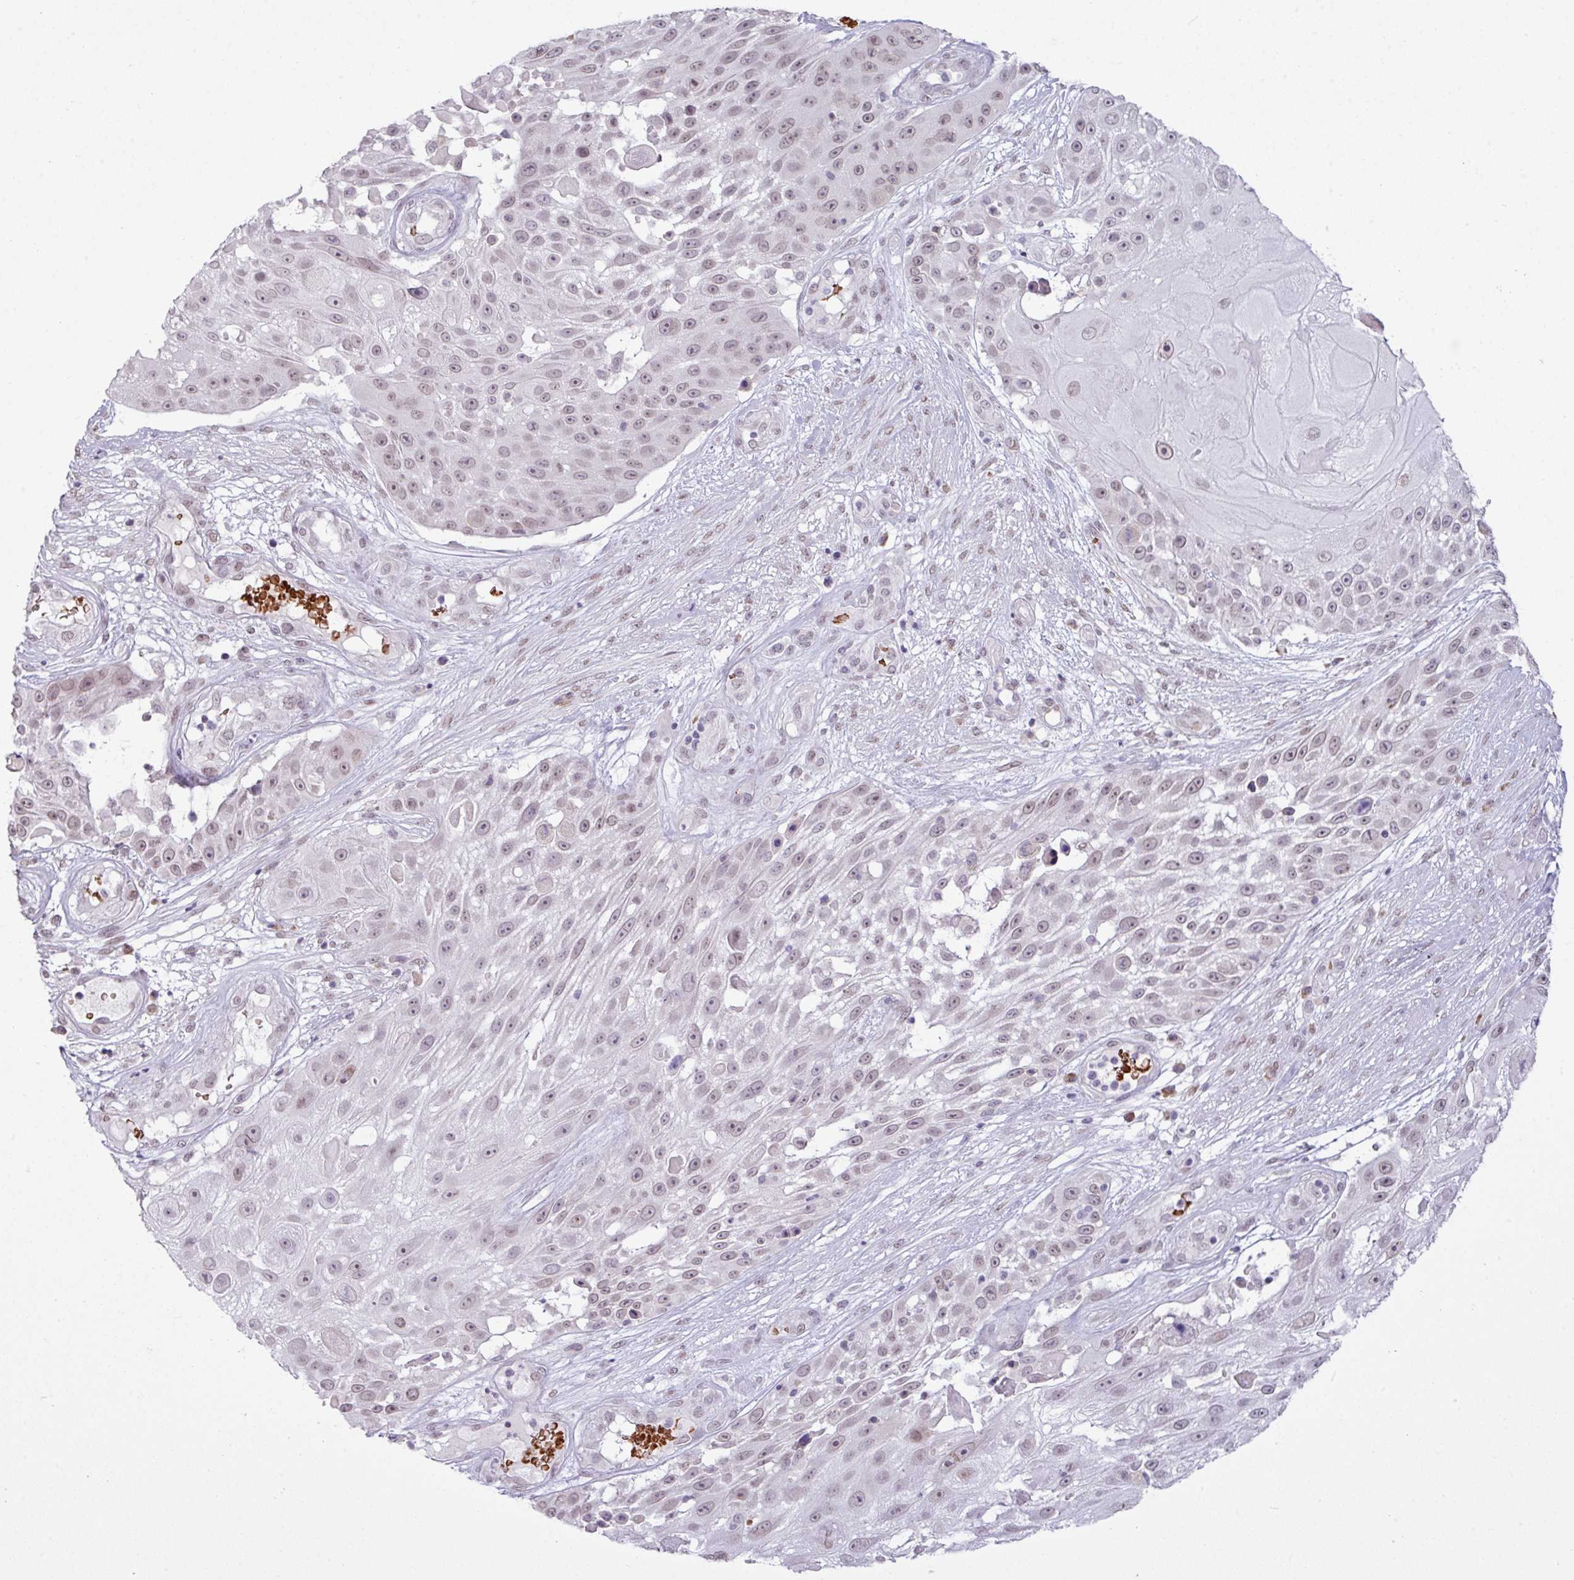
{"staining": {"intensity": "weak", "quantity": ">75%", "location": "nuclear"}, "tissue": "skin cancer", "cell_type": "Tumor cells", "image_type": "cancer", "snomed": [{"axis": "morphology", "description": "Squamous cell carcinoma, NOS"}, {"axis": "topography", "description": "Skin"}], "caption": "About >75% of tumor cells in human skin cancer (squamous cell carcinoma) show weak nuclear protein staining as visualized by brown immunohistochemical staining.", "gene": "PRDM5", "patient": {"sex": "female", "age": 86}}